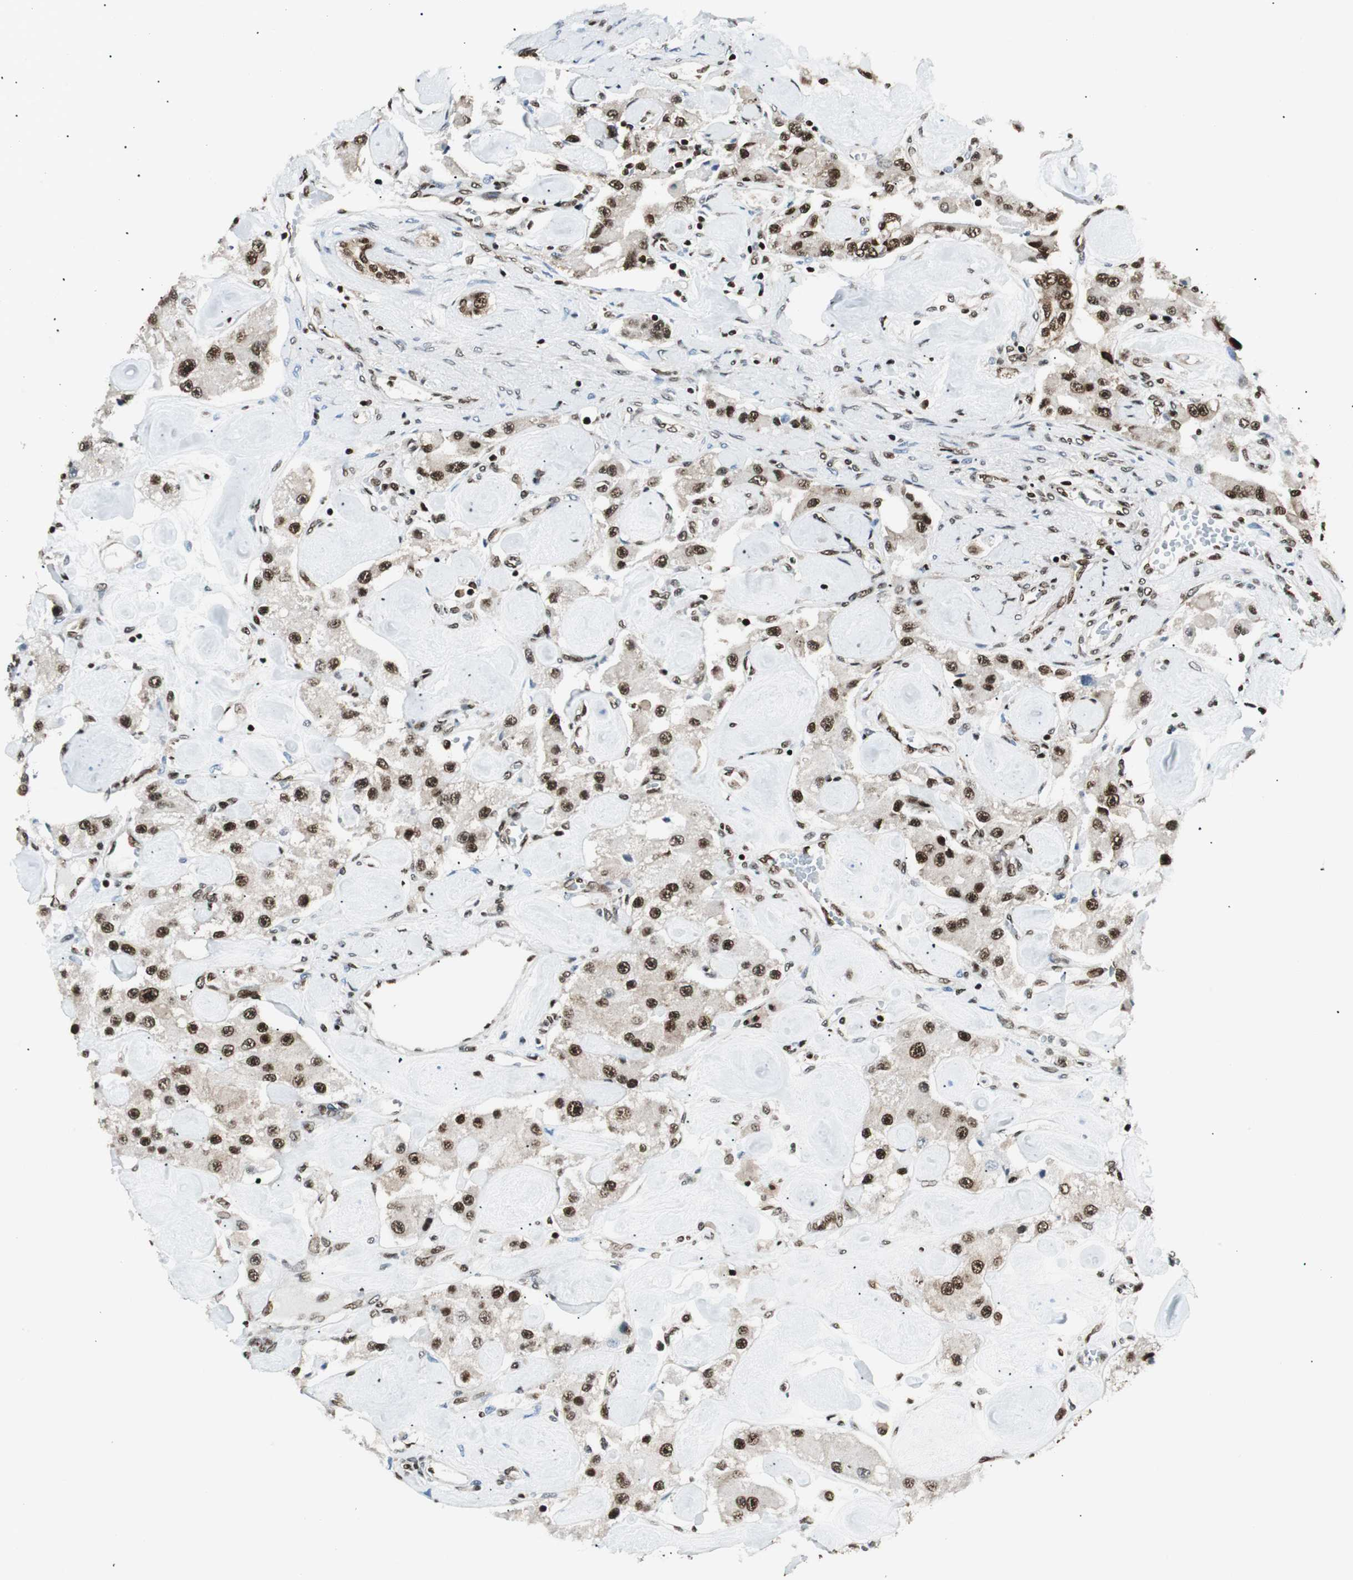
{"staining": {"intensity": "strong", "quantity": ">75%", "location": "nuclear"}, "tissue": "carcinoid", "cell_type": "Tumor cells", "image_type": "cancer", "snomed": [{"axis": "morphology", "description": "Carcinoid, malignant, NOS"}, {"axis": "topography", "description": "Pancreas"}], "caption": "Protein staining reveals strong nuclear positivity in approximately >75% of tumor cells in carcinoid (malignant). Nuclei are stained in blue.", "gene": "EWSR1", "patient": {"sex": "male", "age": 41}}